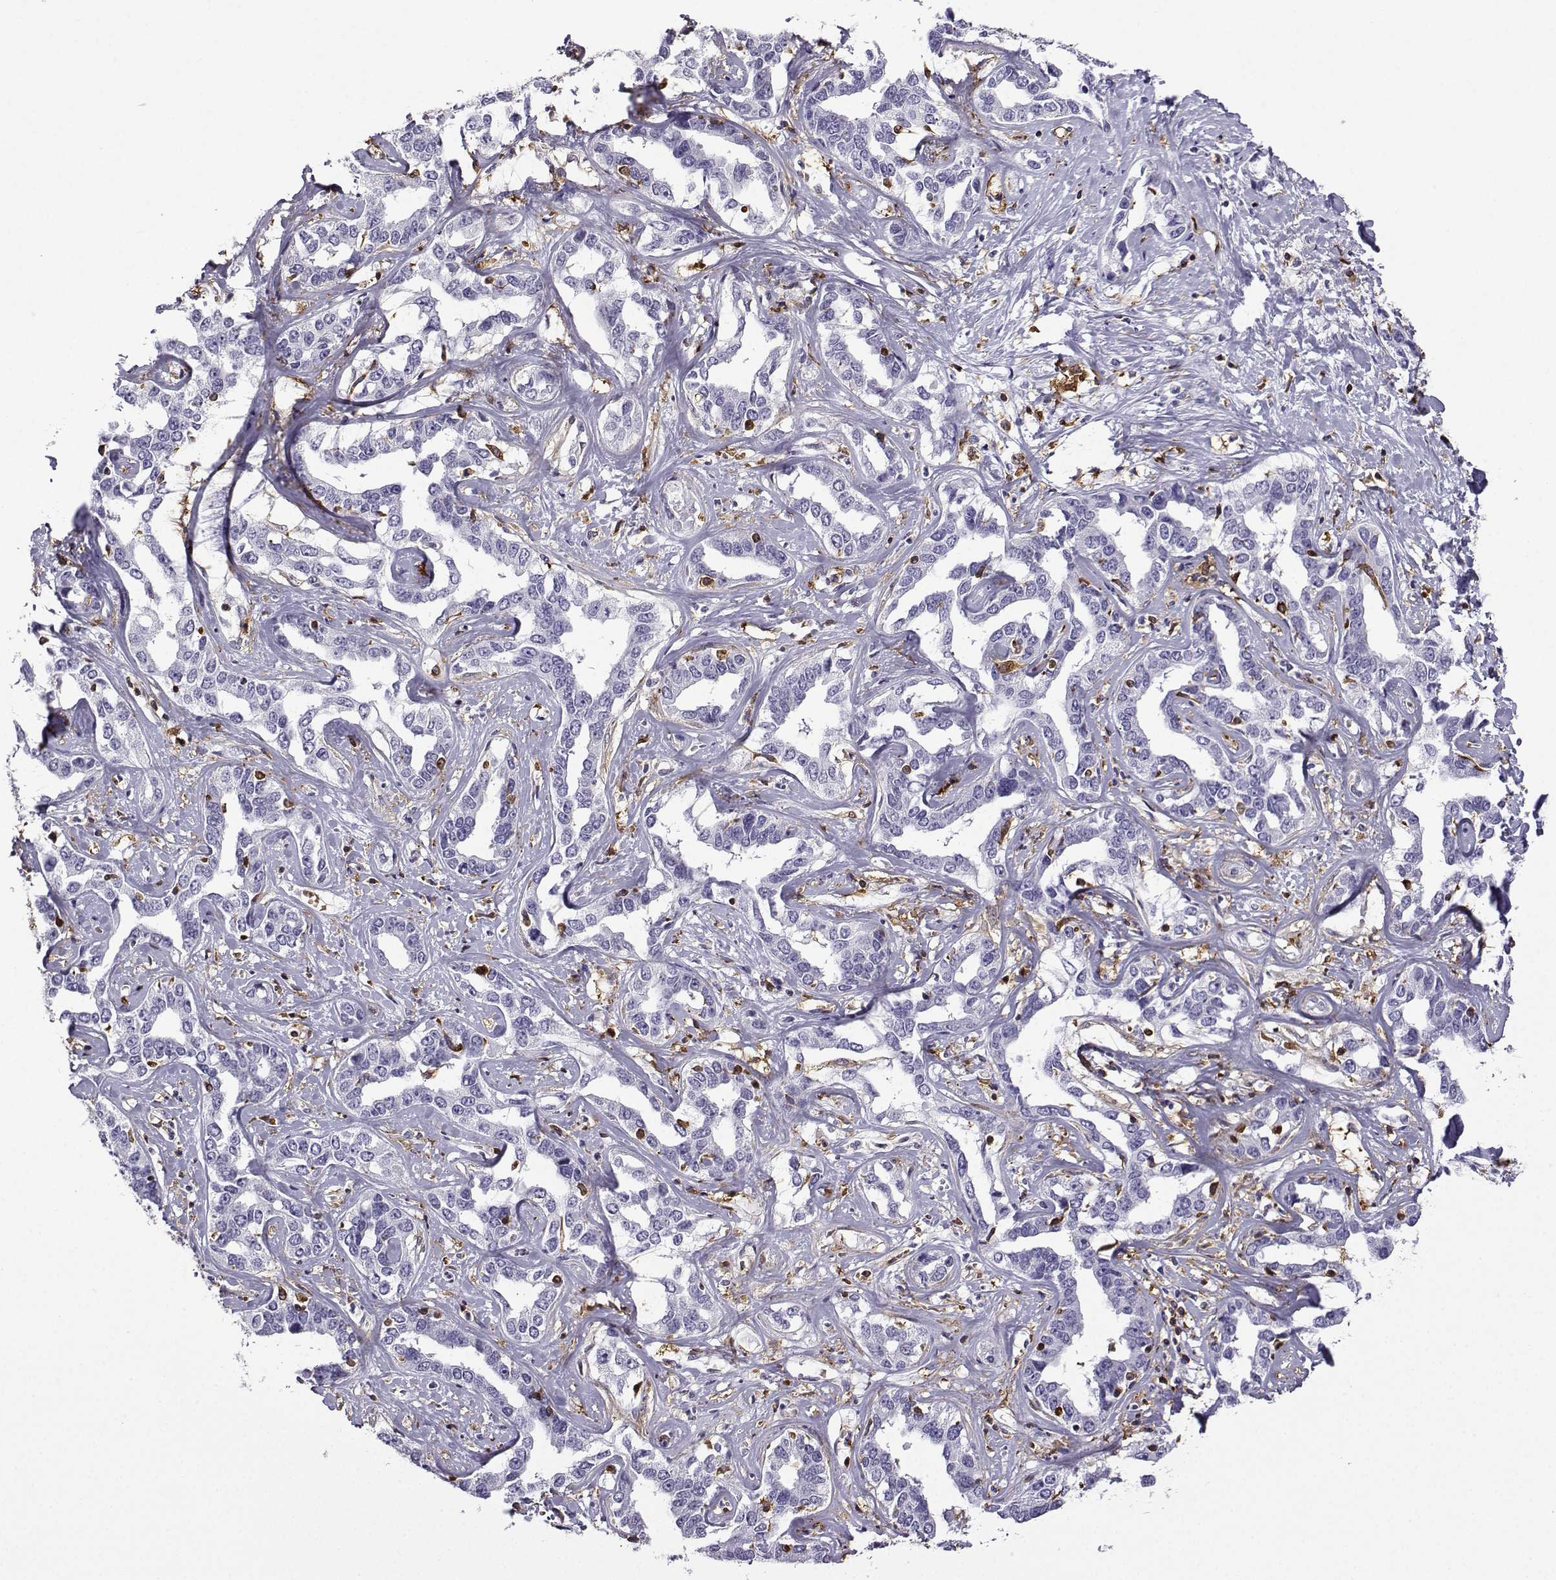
{"staining": {"intensity": "negative", "quantity": "none", "location": "none"}, "tissue": "liver cancer", "cell_type": "Tumor cells", "image_type": "cancer", "snomed": [{"axis": "morphology", "description": "Cholangiocarcinoma"}, {"axis": "topography", "description": "Liver"}], "caption": "DAB (3,3'-diaminobenzidine) immunohistochemical staining of cholangiocarcinoma (liver) displays no significant staining in tumor cells.", "gene": "DOCK10", "patient": {"sex": "male", "age": 59}}